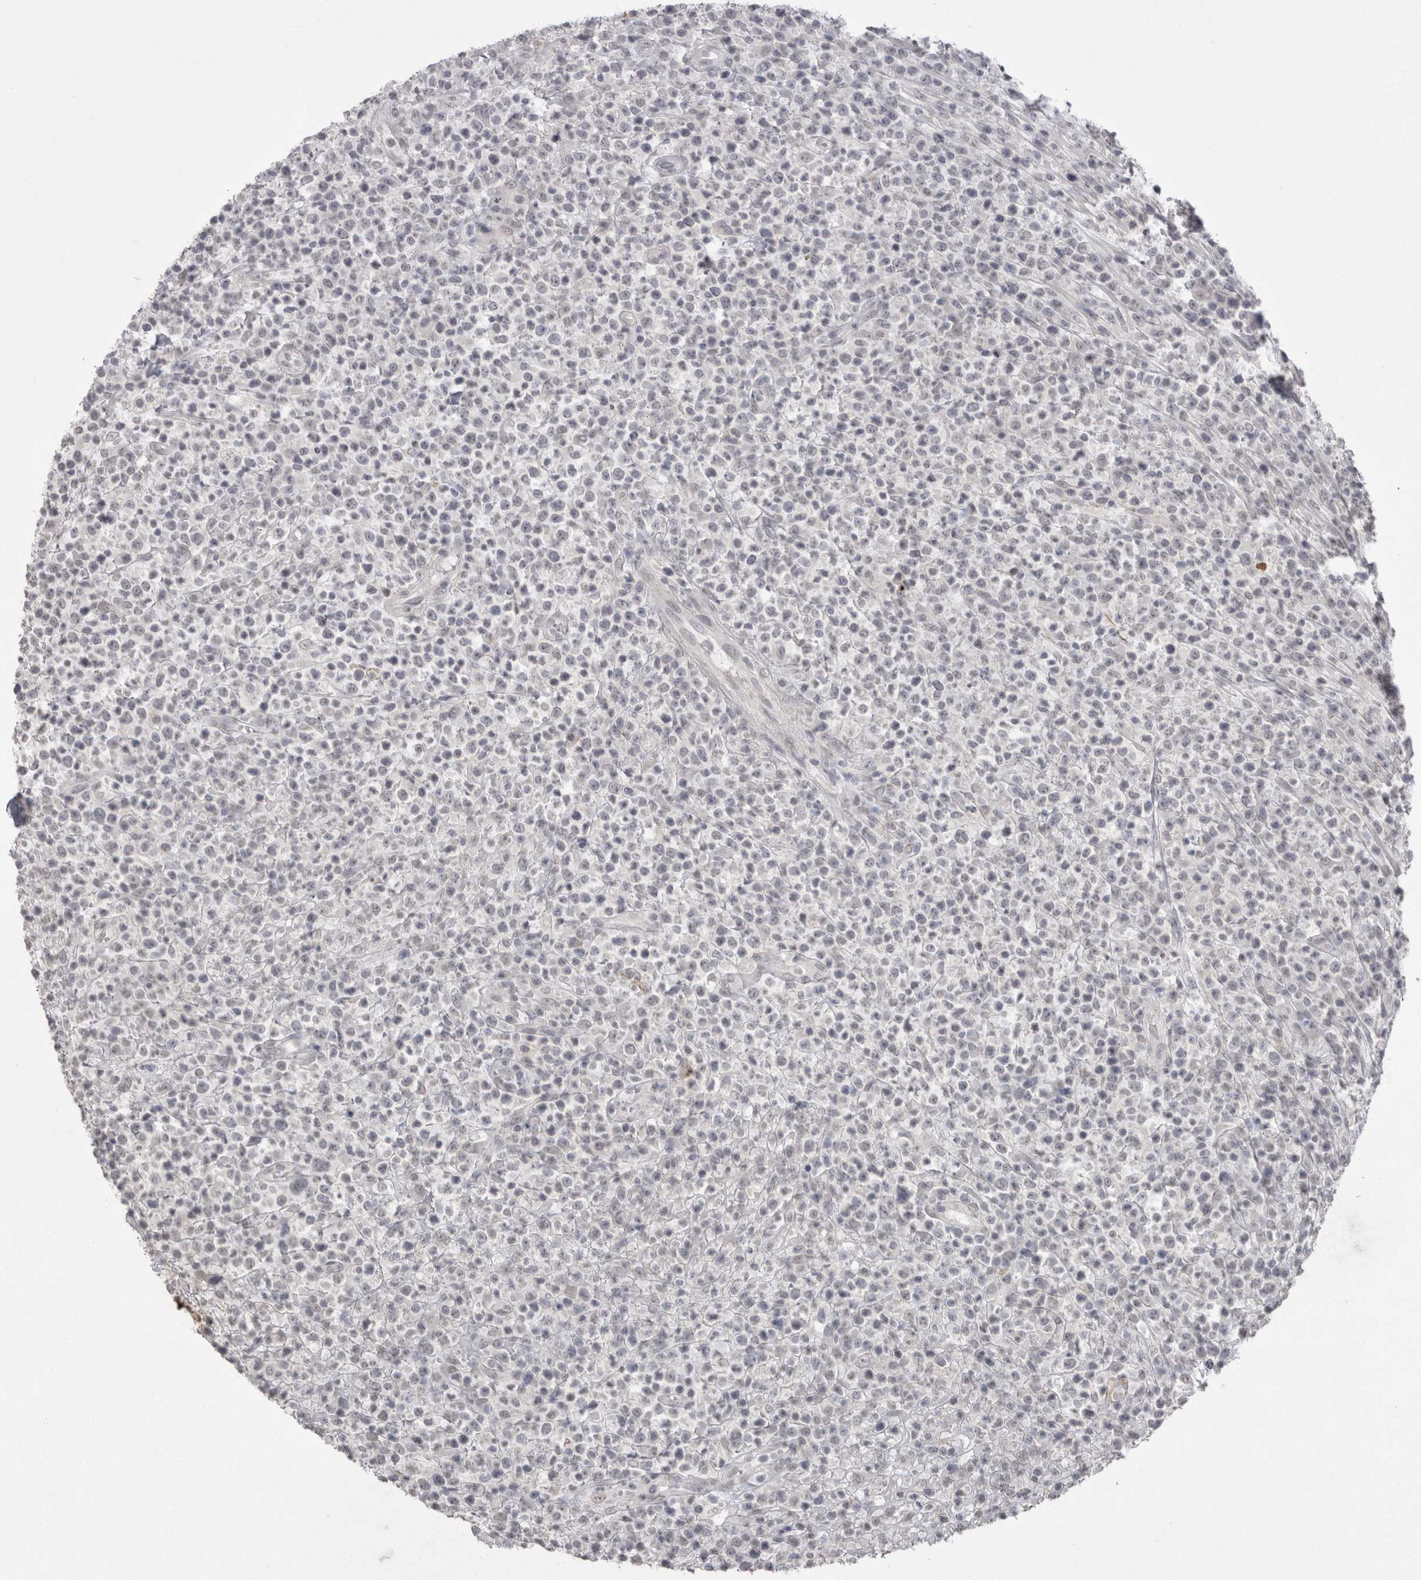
{"staining": {"intensity": "negative", "quantity": "none", "location": "none"}, "tissue": "lymphoma", "cell_type": "Tumor cells", "image_type": "cancer", "snomed": [{"axis": "morphology", "description": "Malignant lymphoma, non-Hodgkin's type, High grade"}, {"axis": "topography", "description": "Colon"}], "caption": "A photomicrograph of human lymphoma is negative for staining in tumor cells.", "gene": "DDX4", "patient": {"sex": "female", "age": 53}}